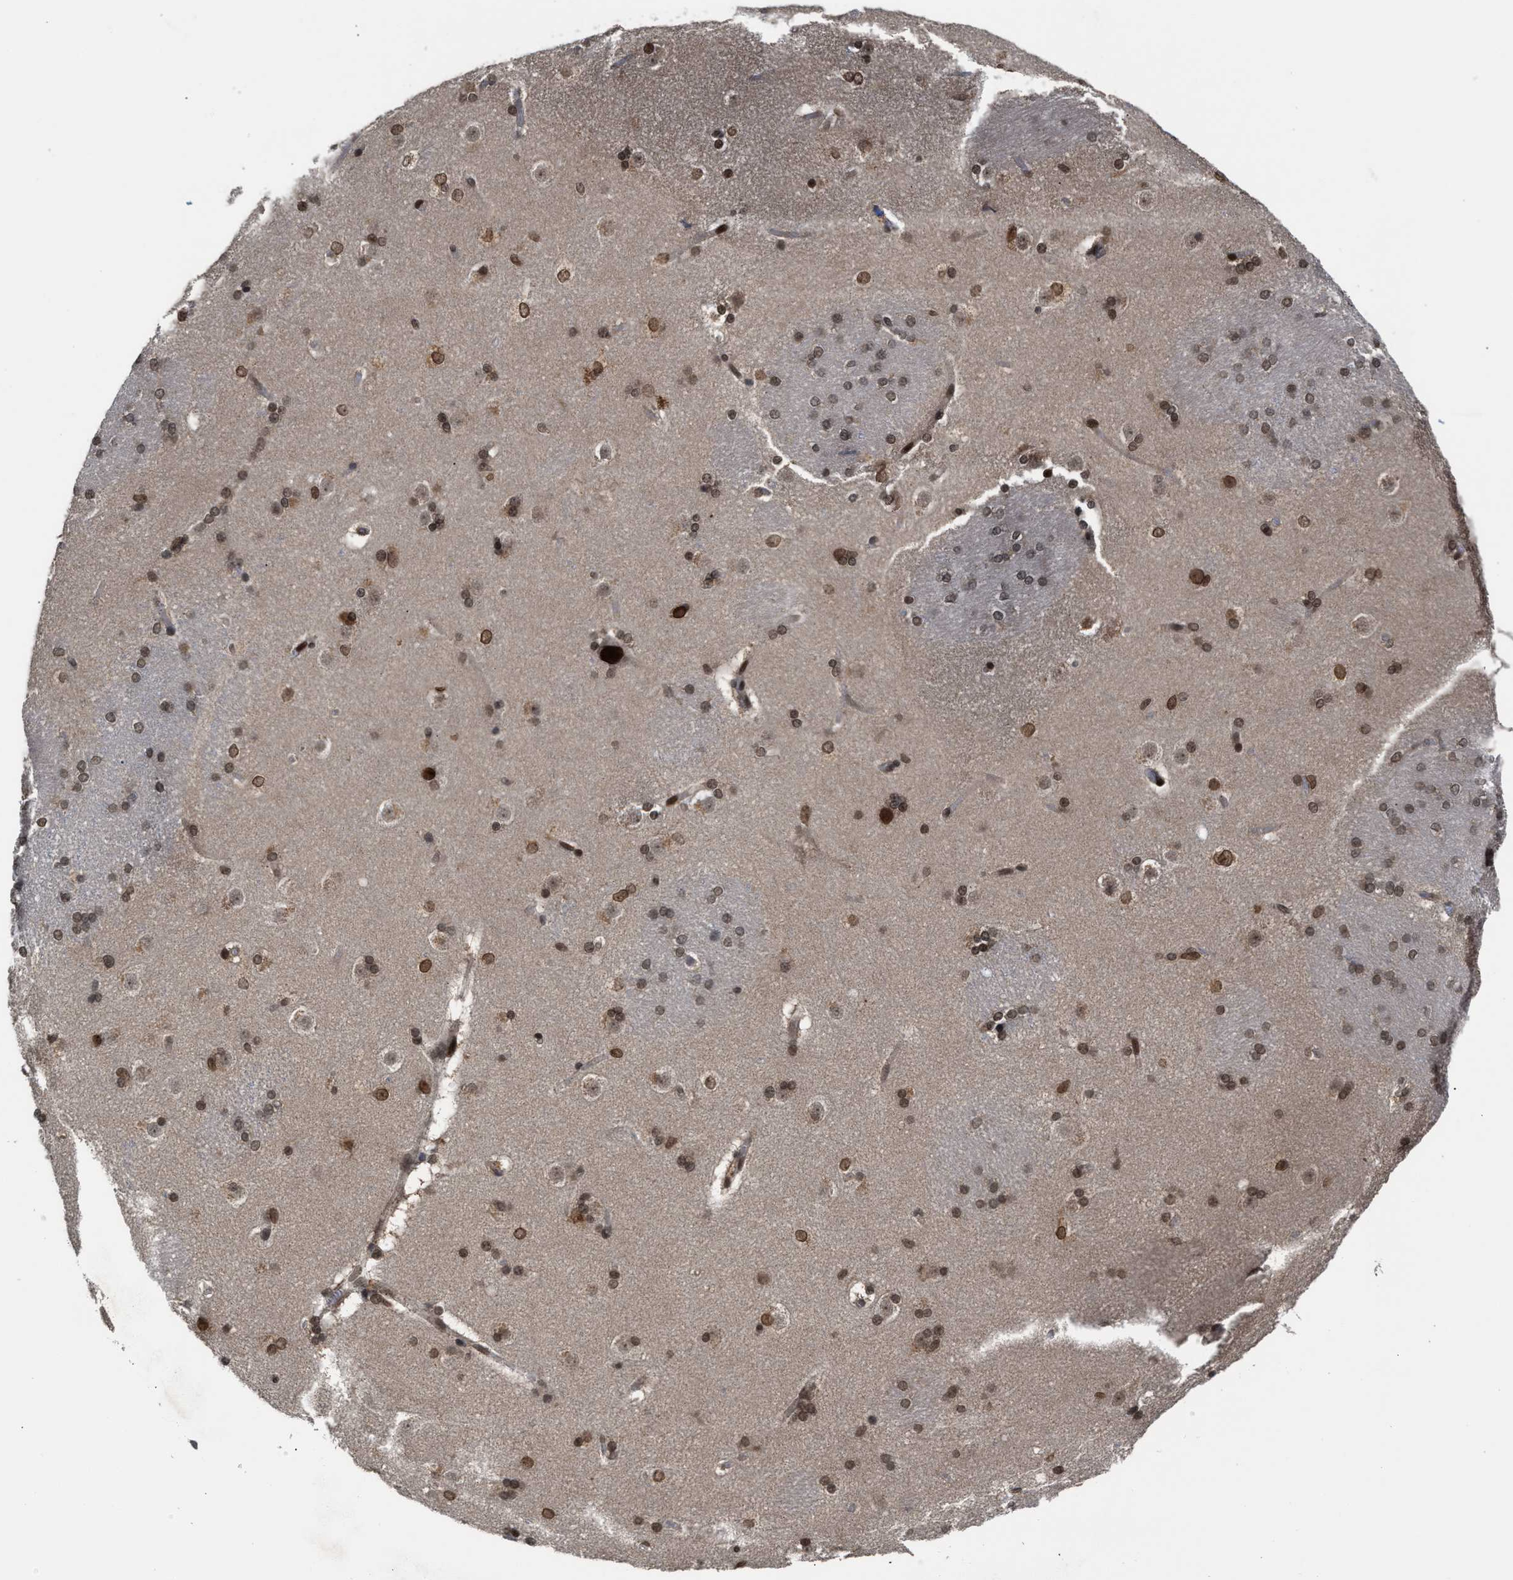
{"staining": {"intensity": "moderate", "quantity": "25%-75%", "location": "nuclear"}, "tissue": "caudate", "cell_type": "Glial cells", "image_type": "normal", "snomed": [{"axis": "morphology", "description": "Normal tissue, NOS"}, {"axis": "topography", "description": "Lateral ventricle wall"}], "caption": "Immunohistochemistry image of normal caudate: human caudate stained using immunohistochemistry (IHC) reveals medium levels of moderate protein expression localized specifically in the nuclear of glial cells, appearing as a nuclear brown color.", "gene": "C9orf78", "patient": {"sex": "female", "age": 19}}